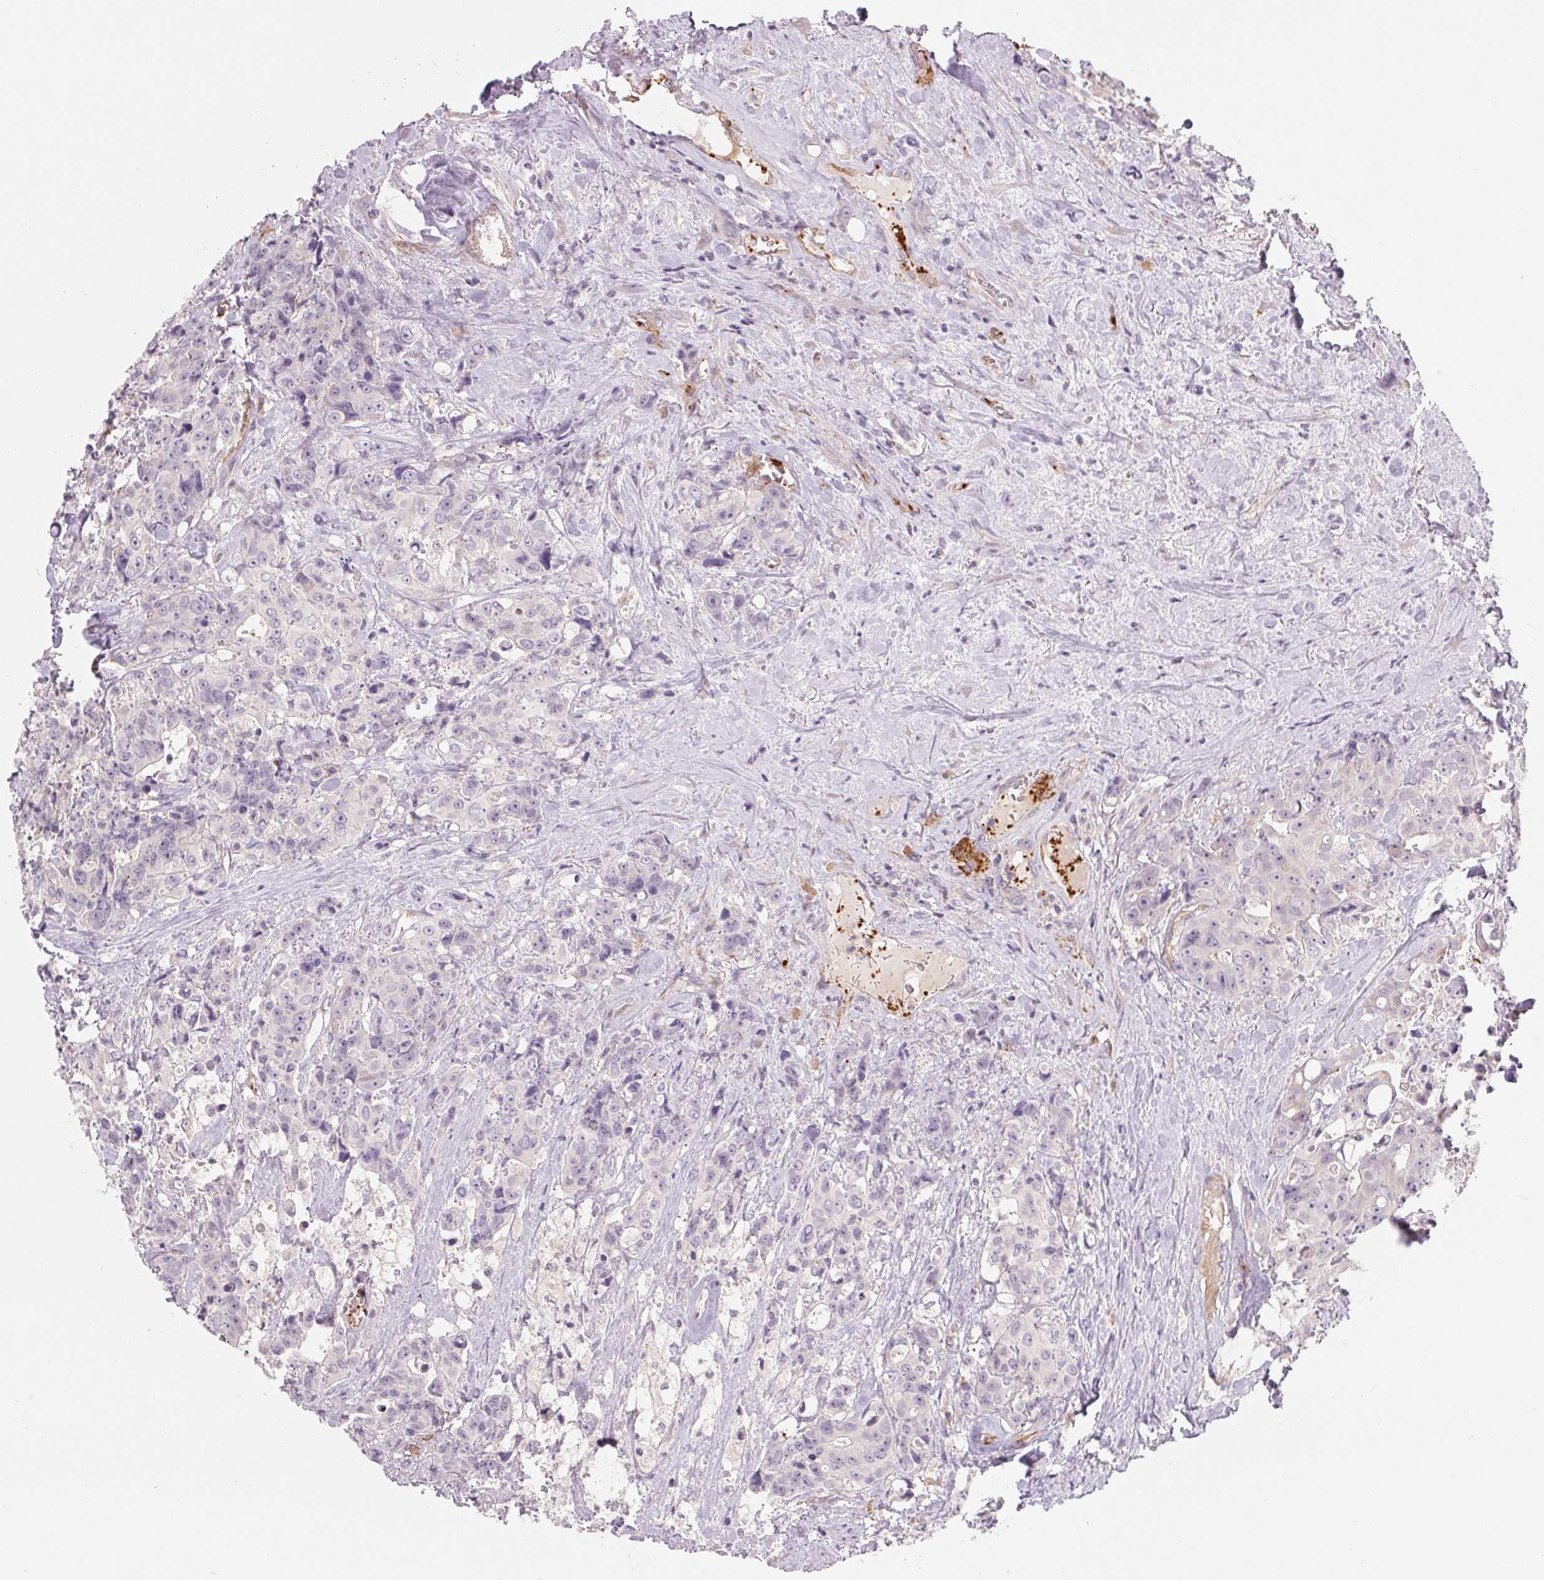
{"staining": {"intensity": "negative", "quantity": "none", "location": "none"}, "tissue": "colorectal cancer", "cell_type": "Tumor cells", "image_type": "cancer", "snomed": [{"axis": "morphology", "description": "Adenocarcinoma, NOS"}, {"axis": "topography", "description": "Rectum"}], "caption": "Protein analysis of adenocarcinoma (colorectal) reveals no significant positivity in tumor cells.", "gene": "ANKRD13B", "patient": {"sex": "female", "age": 62}}